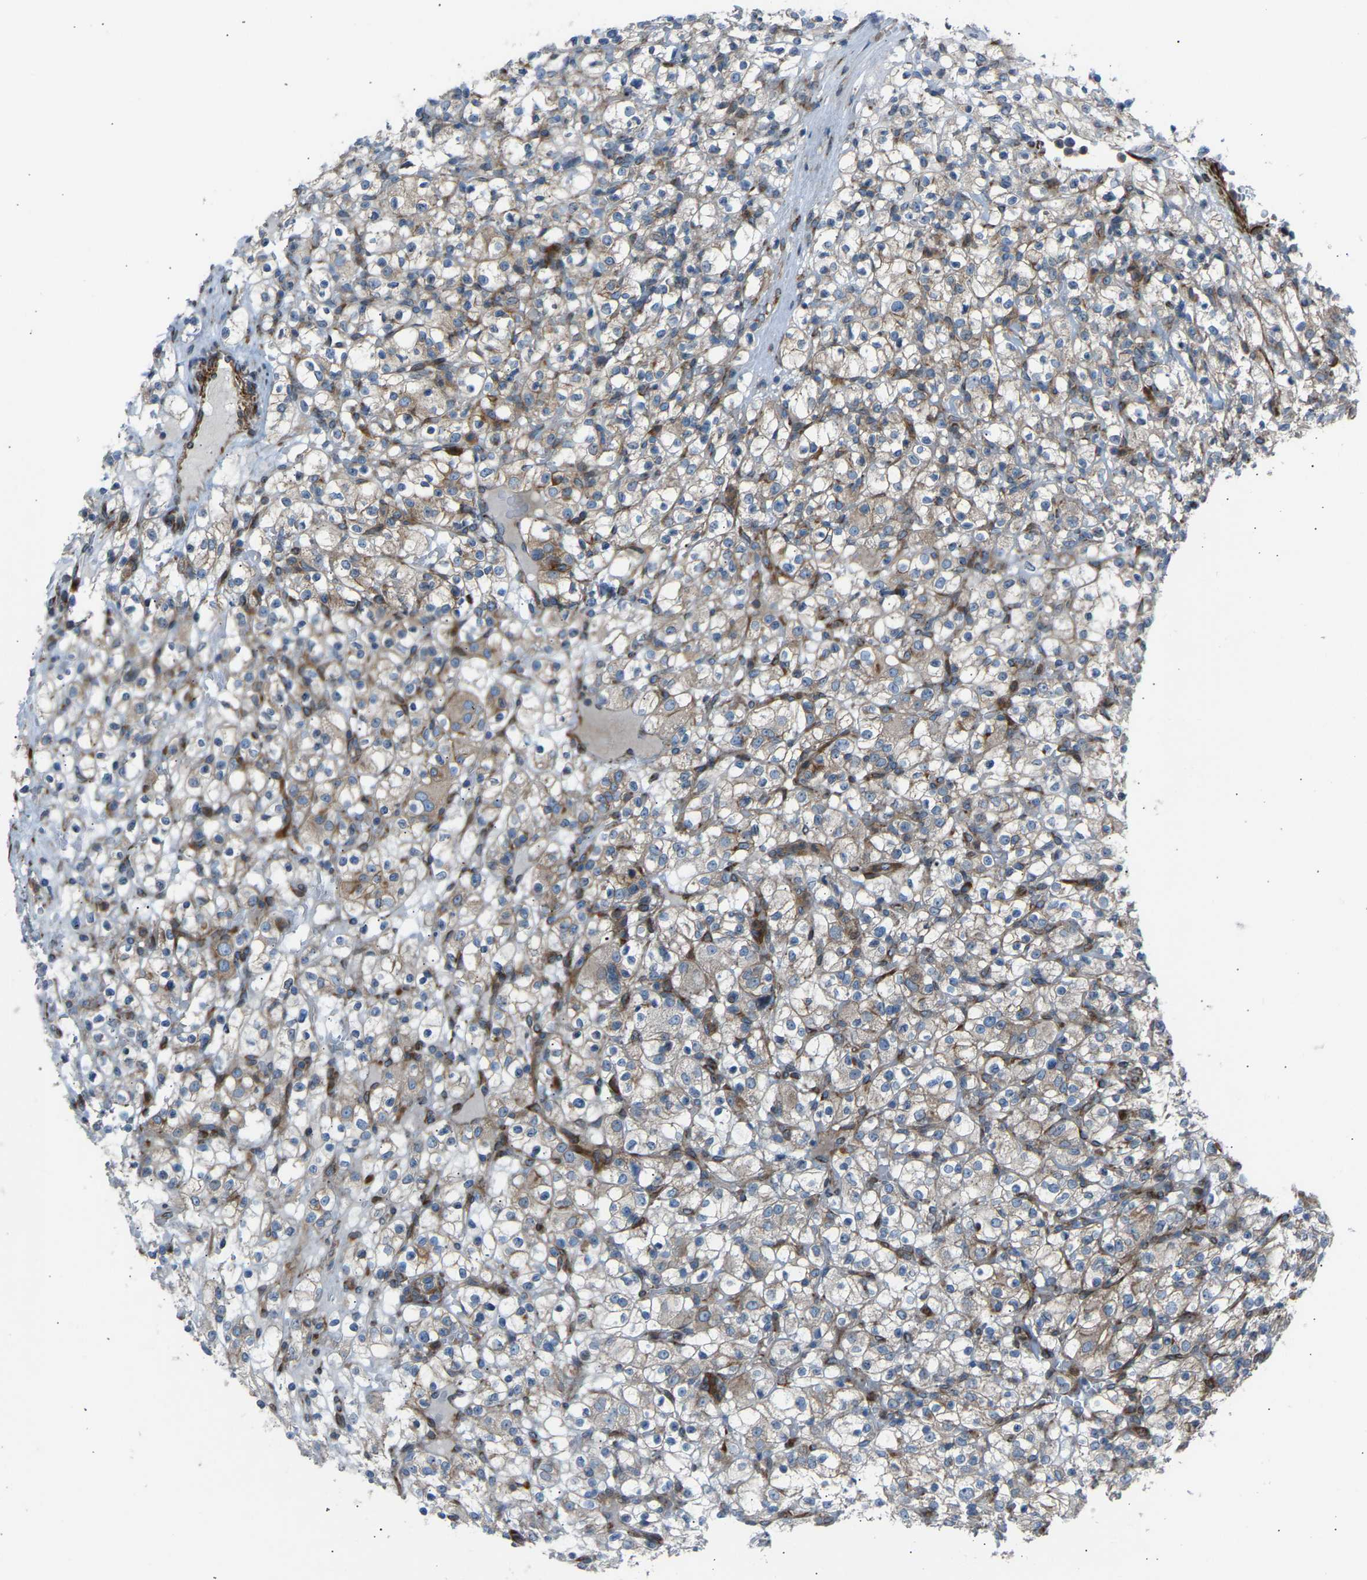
{"staining": {"intensity": "weak", "quantity": ">75%", "location": "cytoplasmic/membranous"}, "tissue": "renal cancer", "cell_type": "Tumor cells", "image_type": "cancer", "snomed": [{"axis": "morphology", "description": "Normal tissue, NOS"}, {"axis": "morphology", "description": "Adenocarcinoma, NOS"}, {"axis": "topography", "description": "Kidney"}], "caption": "The photomicrograph exhibits a brown stain indicating the presence of a protein in the cytoplasmic/membranous of tumor cells in adenocarcinoma (renal).", "gene": "VPS41", "patient": {"sex": "female", "age": 72}}